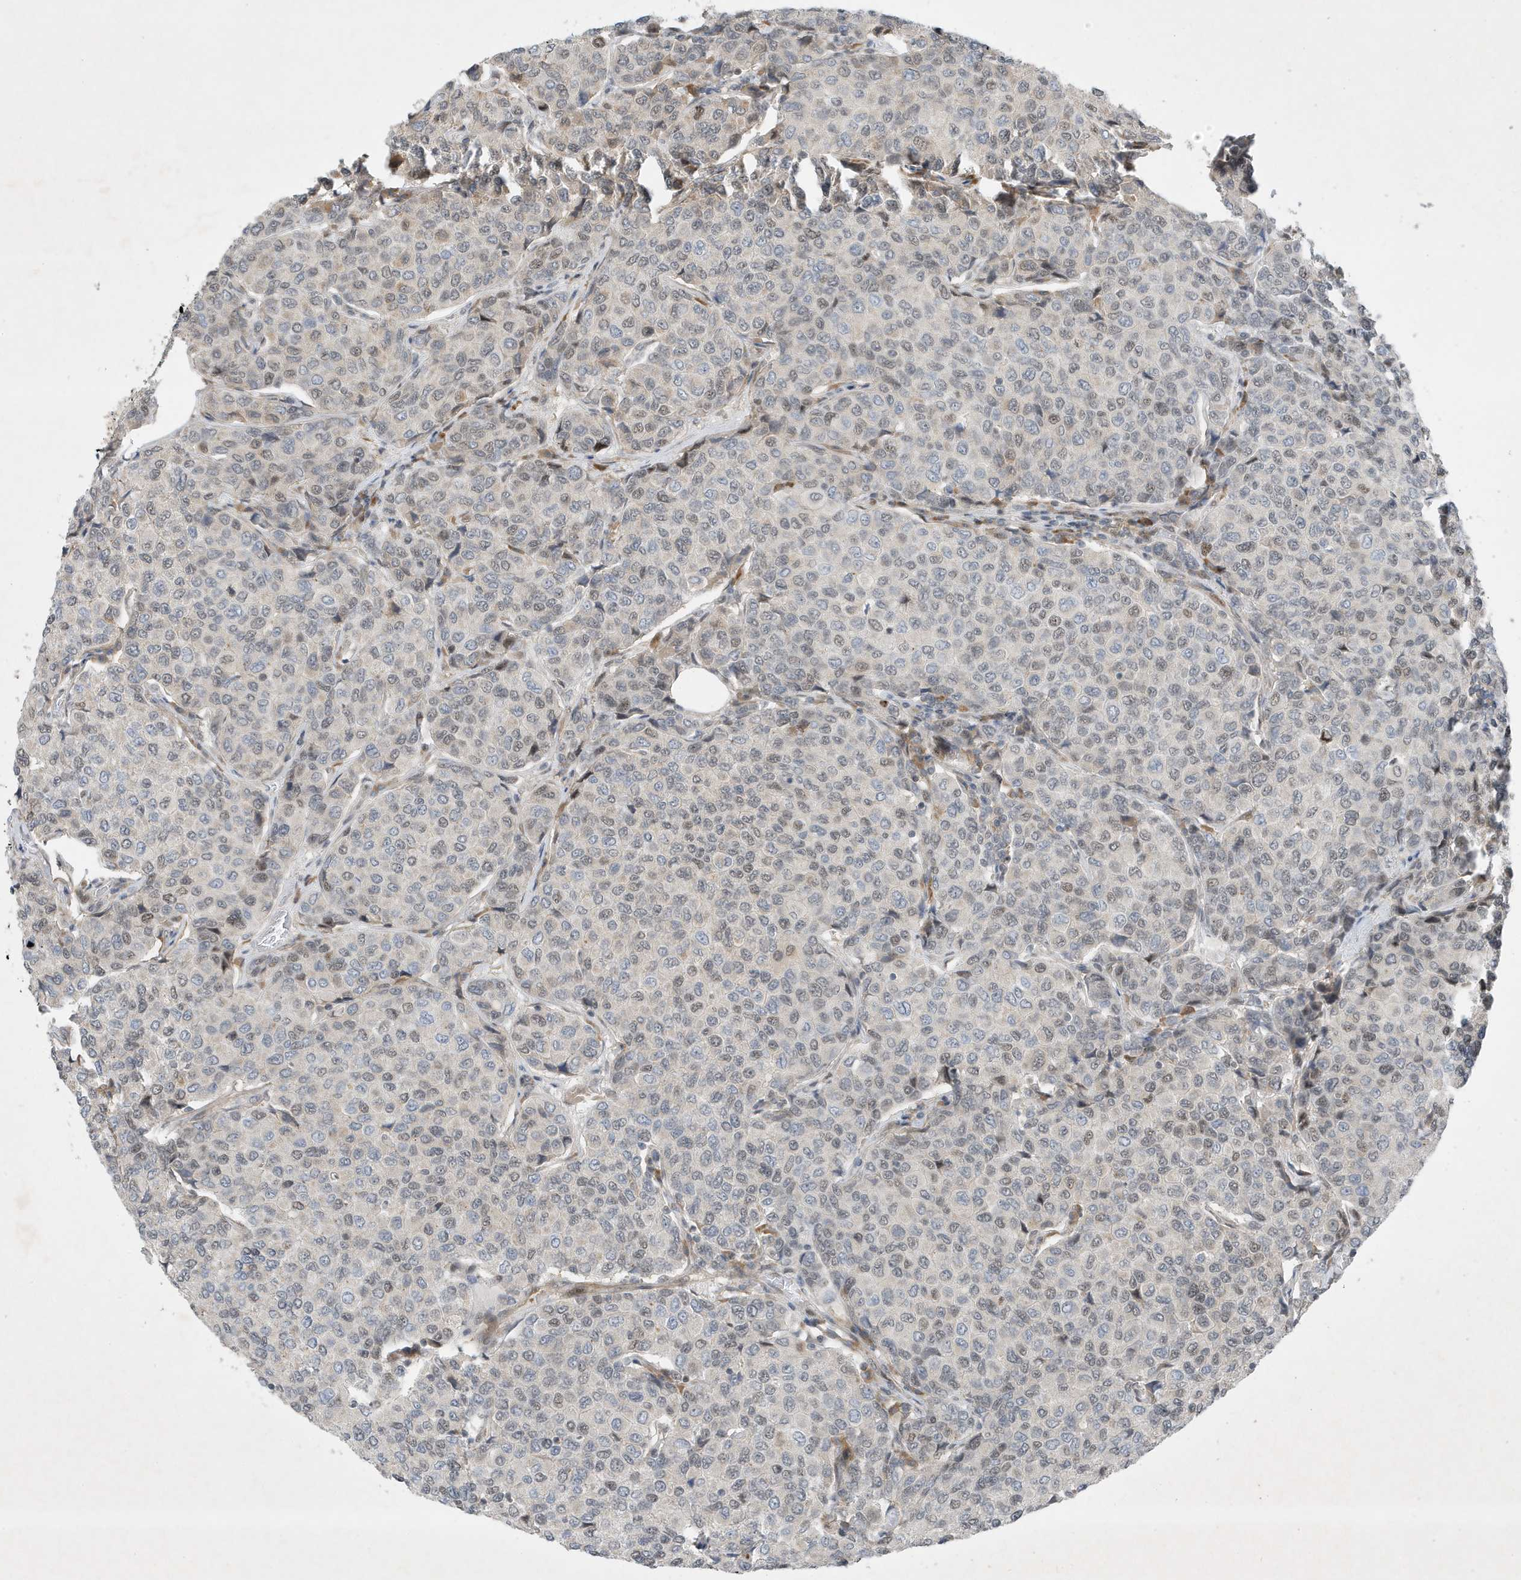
{"staining": {"intensity": "weak", "quantity": "<25%", "location": "nuclear"}, "tissue": "breast cancer", "cell_type": "Tumor cells", "image_type": "cancer", "snomed": [{"axis": "morphology", "description": "Duct carcinoma"}, {"axis": "topography", "description": "Breast"}], "caption": "Human invasive ductal carcinoma (breast) stained for a protein using IHC shows no positivity in tumor cells.", "gene": "MAST3", "patient": {"sex": "female", "age": 55}}